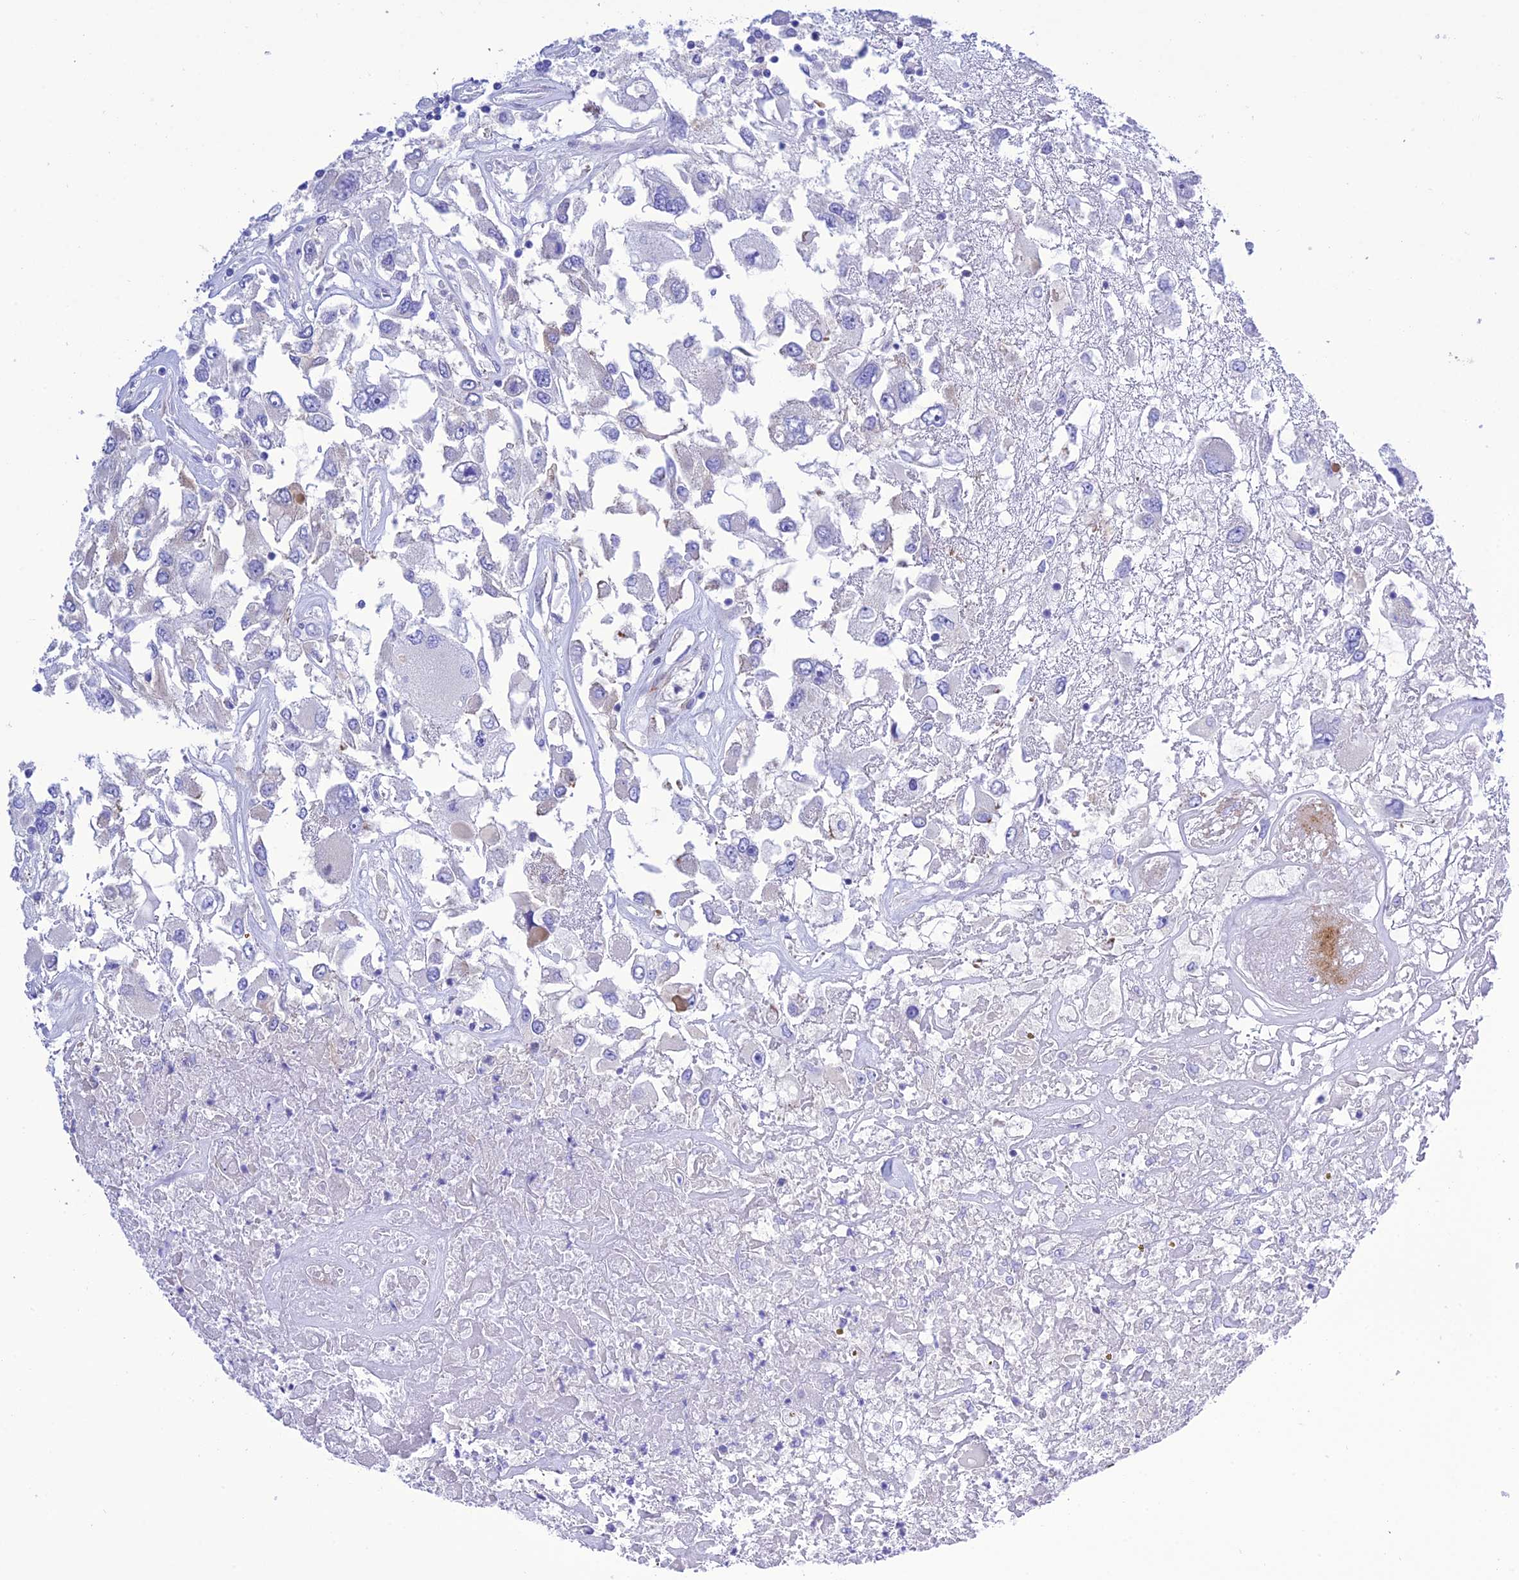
{"staining": {"intensity": "negative", "quantity": "none", "location": "none"}, "tissue": "renal cancer", "cell_type": "Tumor cells", "image_type": "cancer", "snomed": [{"axis": "morphology", "description": "Adenocarcinoma, NOS"}, {"axis": "topography", "description": "Kidney"}], "caption": "A histopathology image of human renal cancer (adenocarcinoma) is negative for staining in tumor cells. (DAB immunohistochemistry visualized using brightfield microscopy, high magnification).", "gene": "FRA10AC1", "patient": {"sex": "female", "age": 52}}